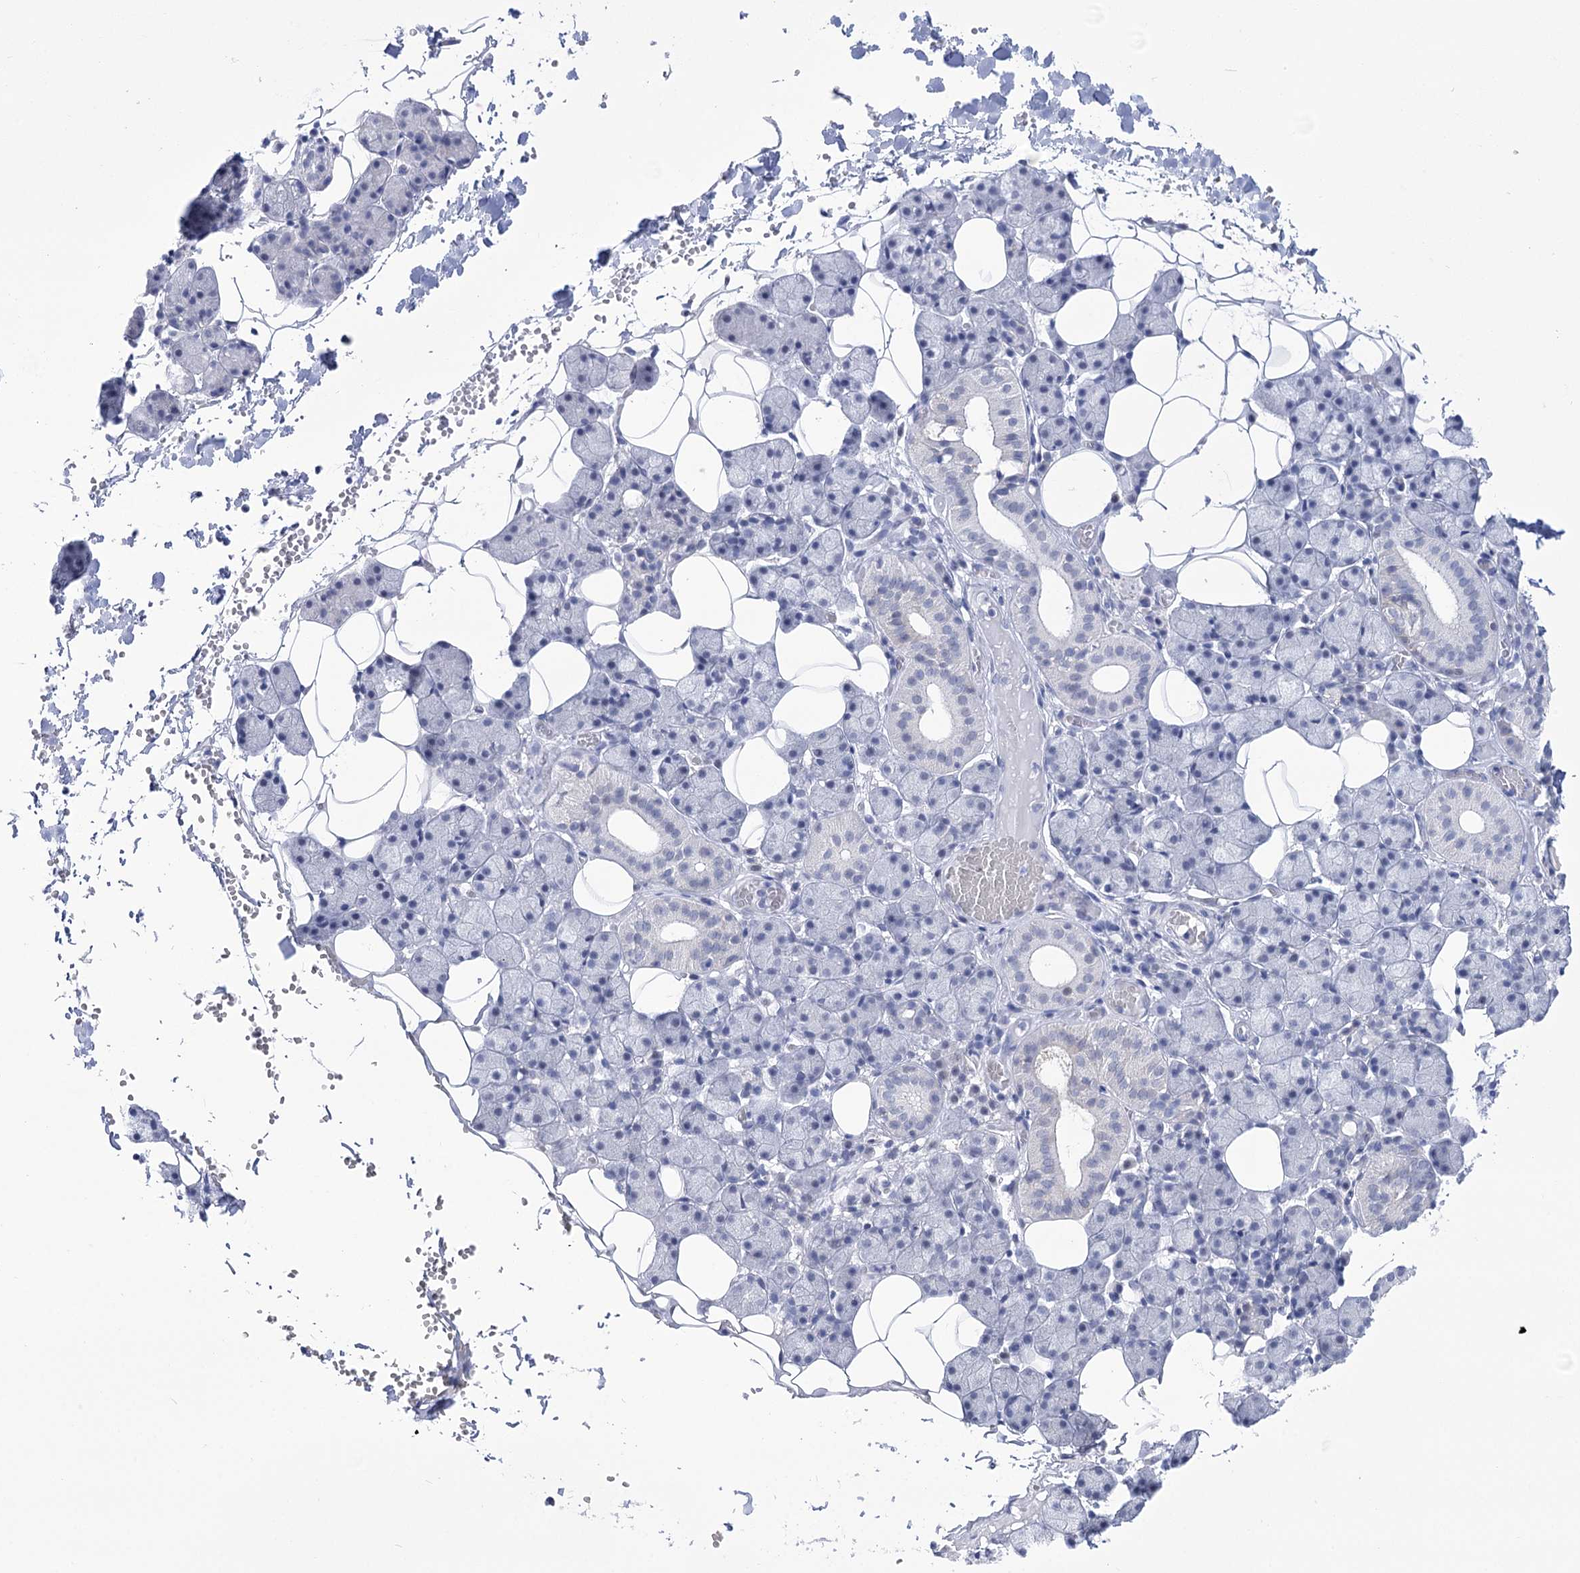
{"staining": {"intensity": "negative", "quantity": "none", "location": "none"}, "tissue": "salivary gland", "cell_type": "Glandular cells", "image_type": "normal", "snomed": [{"axis": "morphology", "description": "Normal tissue, NOS"}, {"axis": "topography", "description": "Salivary gland"}], "caption": "Histopathology image shows no protein positivity in glandular cells of benign salivary gland.", "gene": "UBA6", "patient": {"sex": "female", "age": 33}}